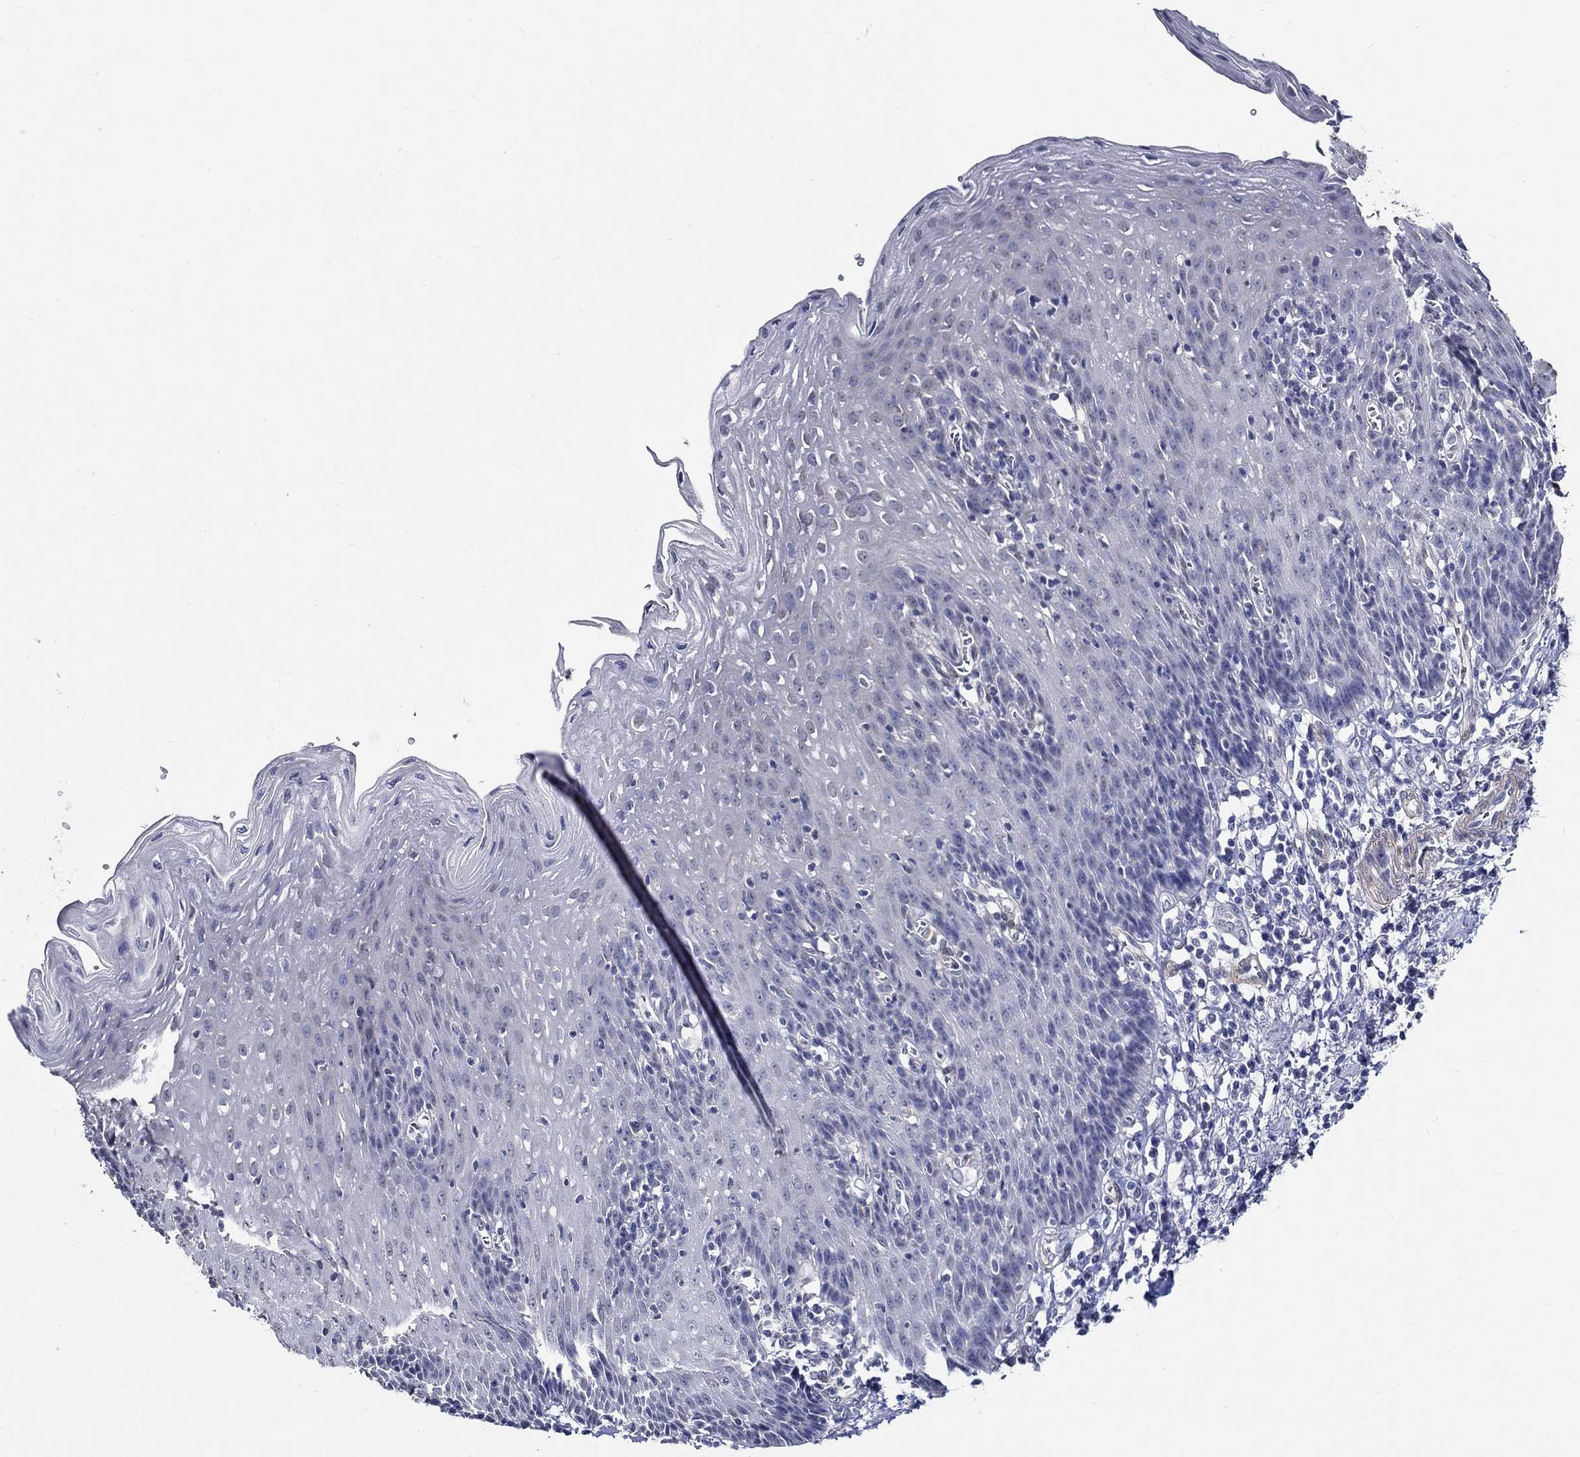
{"staining": {"intensity": "negative", "quantity": "none", "location": "none"}, "tissue": "esophagus", "cell_type": "Squamous epithelial cells", "image_type": "normal", "snomed": [{"axis": "morphology", "description": "Normal tissue, NOS"}, {"axis": "topography", "description": "Esophagus"}], "caption": "DAB immunohistochemical staining of normal human esophagus exhibits no significant staining in squamous epithelial cells.", "gene": "PDE1B", "patient": {"sex": "male", "age": 57}}